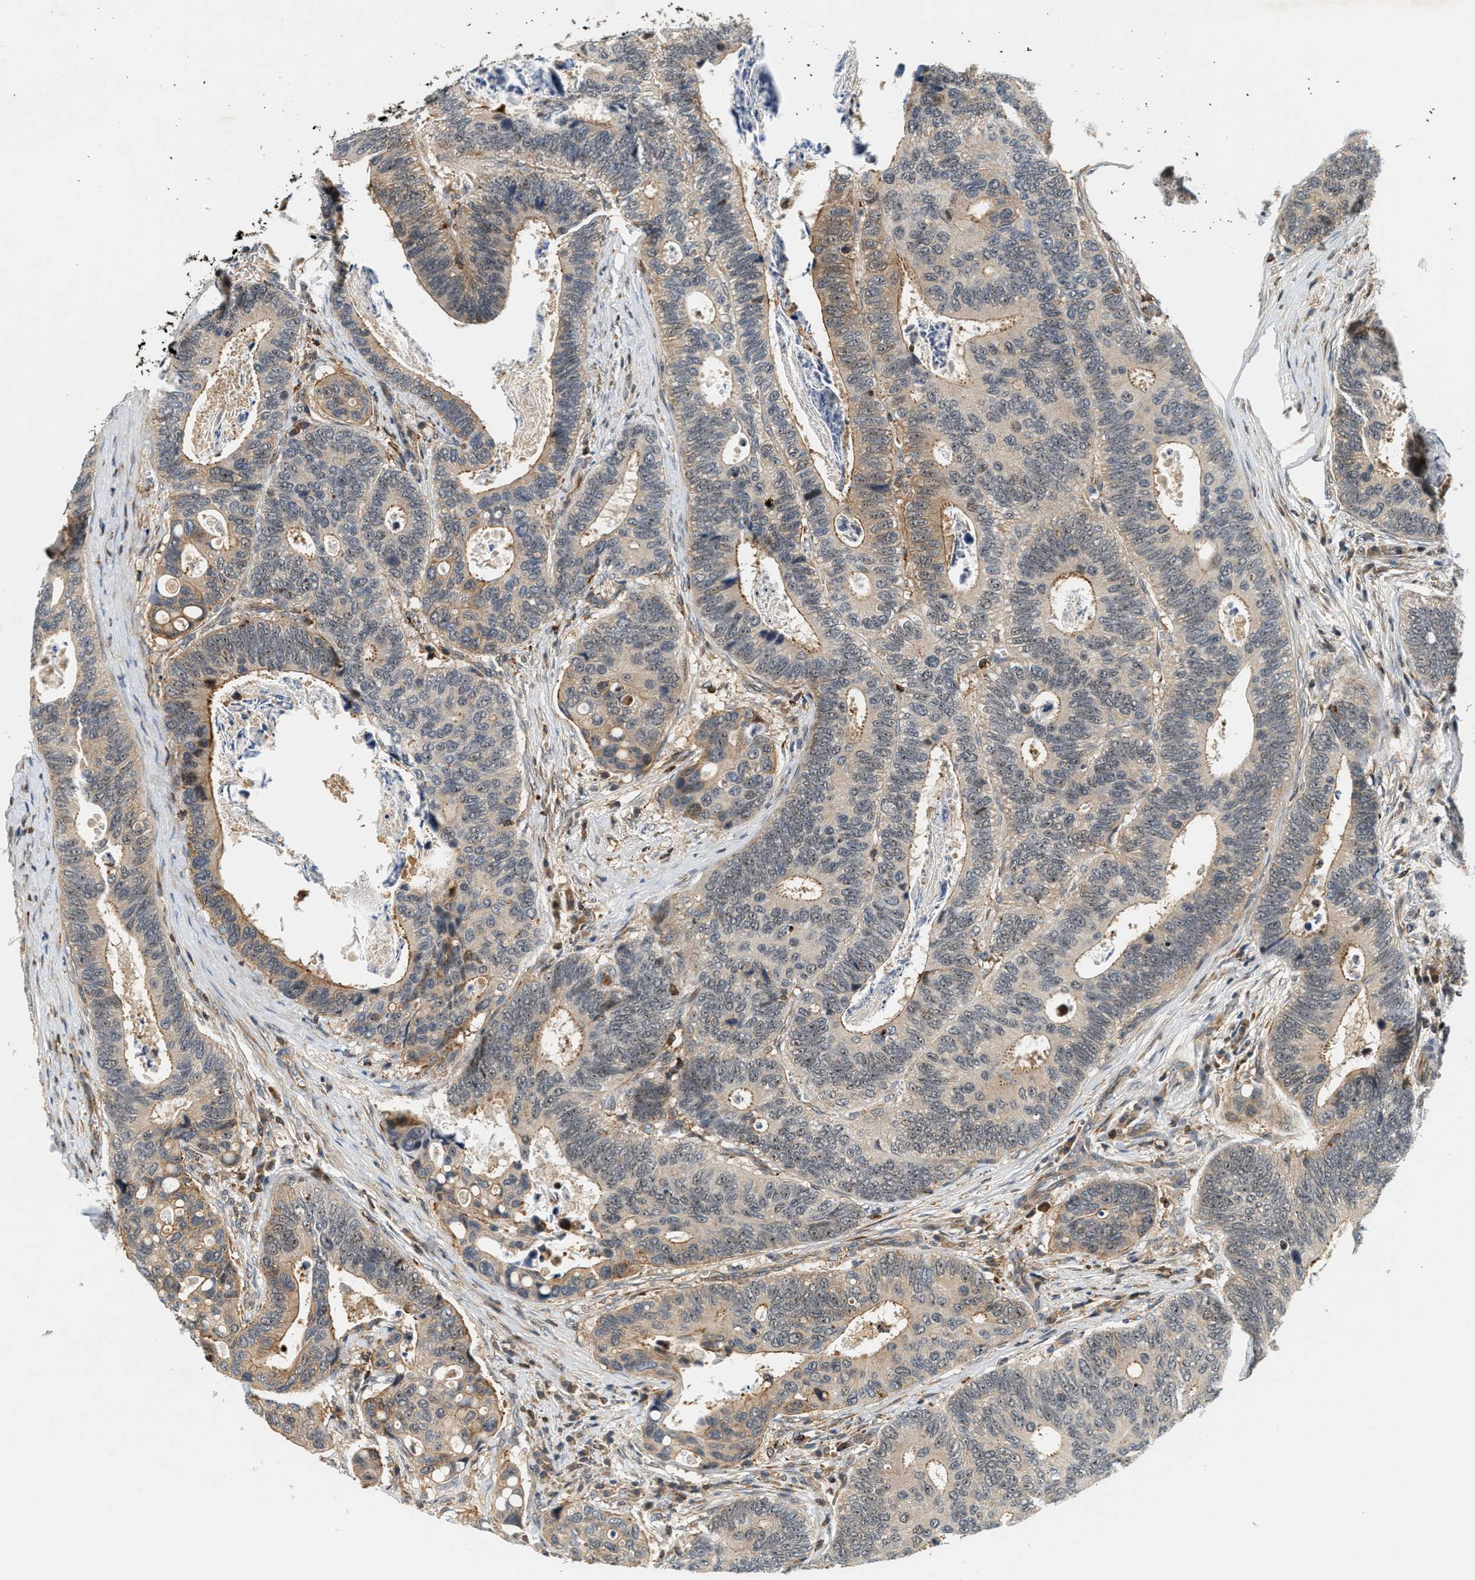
{"staining": {"intensity": "weak", "quantity": "25%-75%", "location": "cytoplasmic/membranous"}, "tissue": "colorectal cancer", "cell_type": "Tumor cells", "image_type": "cancer", "snomed": [{"axis": "morphology", "description": "Inflammation, NOS"}, {"axis": "morphology", "description": "Adenocarcinoma, NOS"}, {"axis": "topography", "description": "Colon"}], "caption": "There is low levels of weak cytoplasmic/membranous positivity in tumor cells of adenocarcinoma (colorectal), as demonstrated by immunohistochemical staining (brown color).", "gene": "SAMD9", "patient": {"sex": "male", "age": 72}}